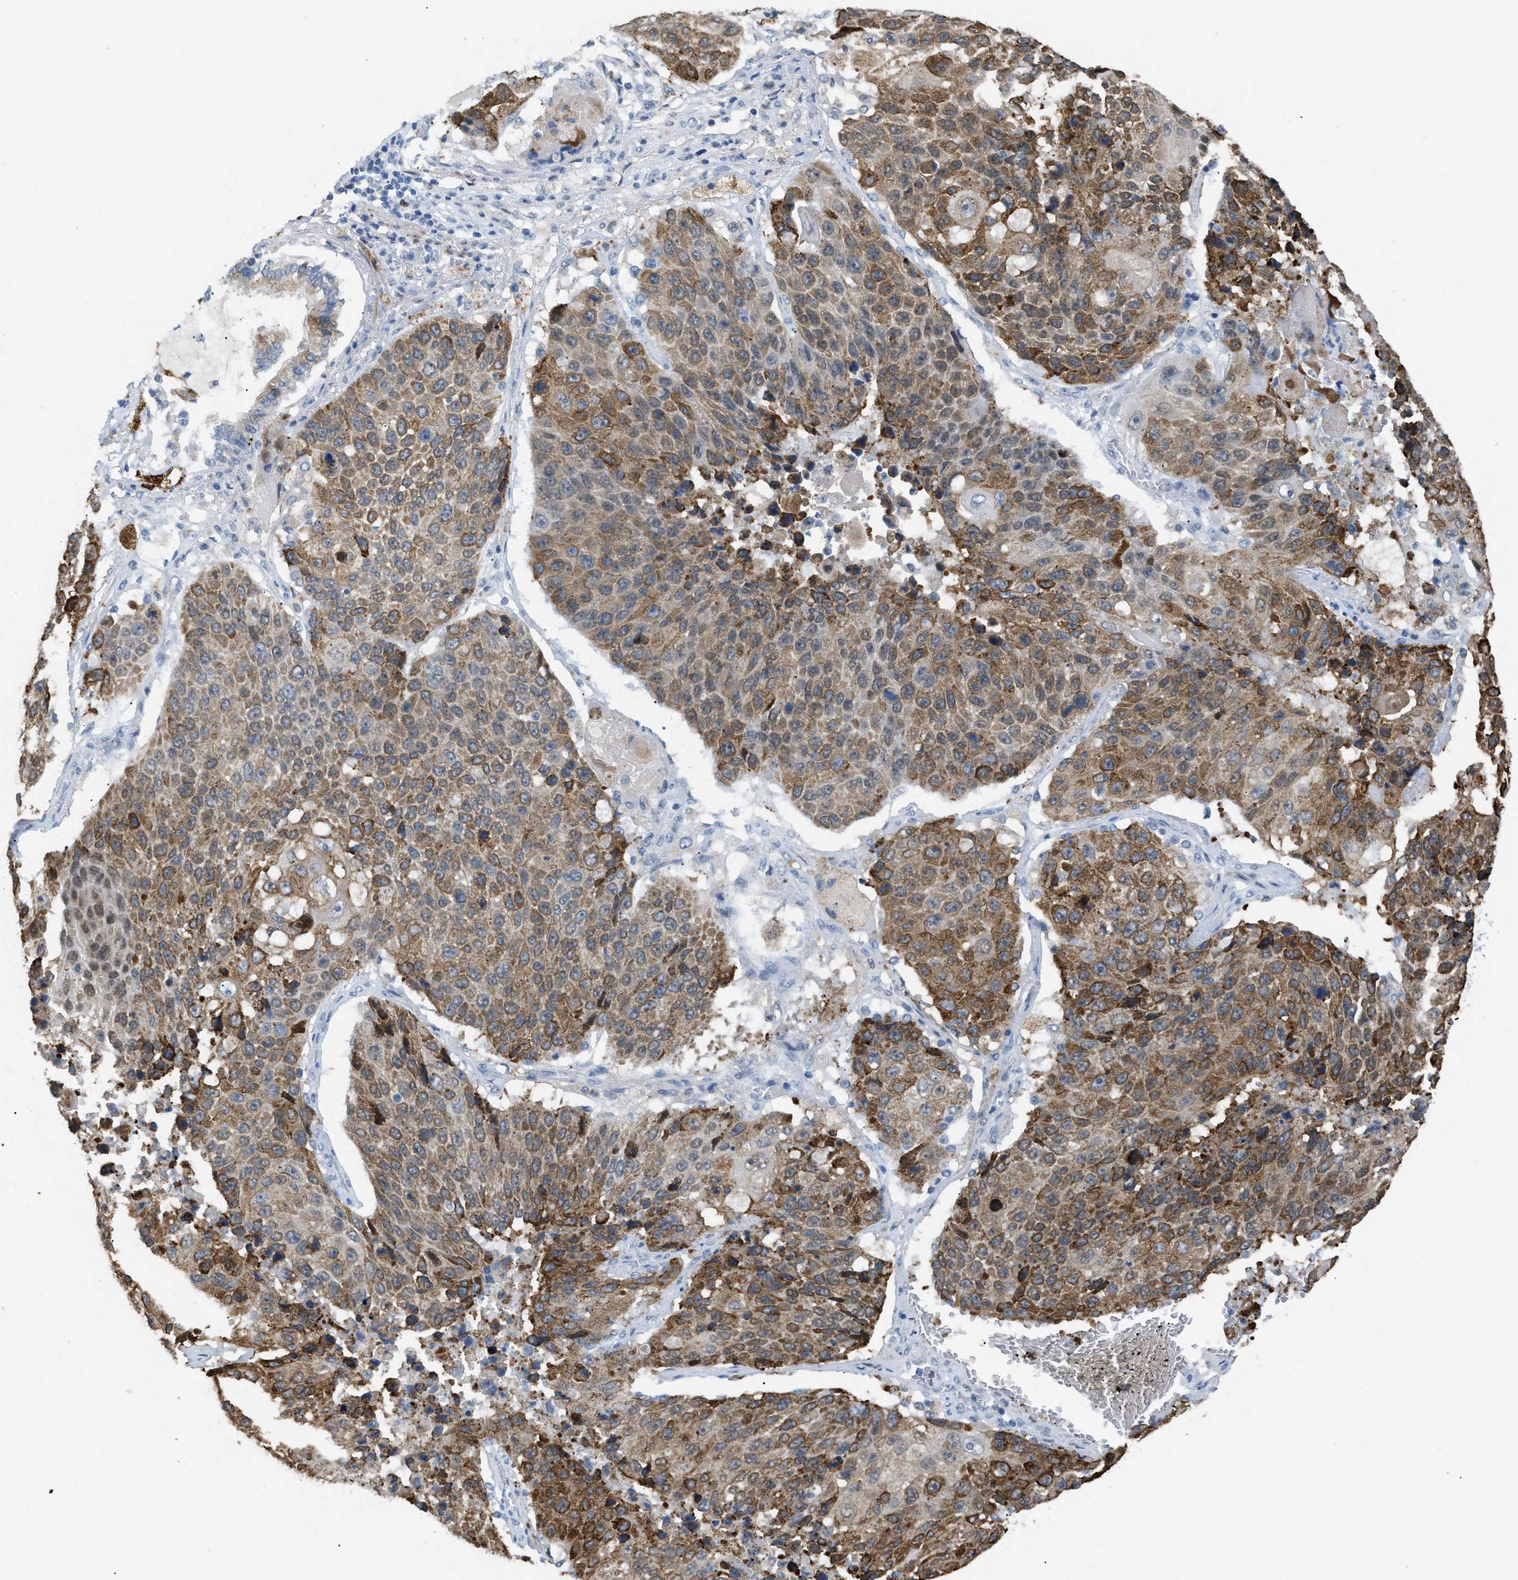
{"staining": {"intensity": "strong", "quantity": ">75%", "location": "cytoplasmic/membranous"}, "tissue": "lung cancer", "cell_type": "Tumor cells", "image_type": "cancer", "snomed": [{"axis": "morphology", "description": "Squamous cell carcinoma, NOS"}, {"axis": "topography", "description": "Lung"}], "caption": "This image reveals squamous cell carcinoma (lung) stained with immunohistochemistry to label a protein in brown. The cytoplasmic/membranous of tumor cells show strong positivity for the protein. Nuclei are counter-stained blue.", "gene": "TASOR", "patient": {"sex": "male", "age": 61}}